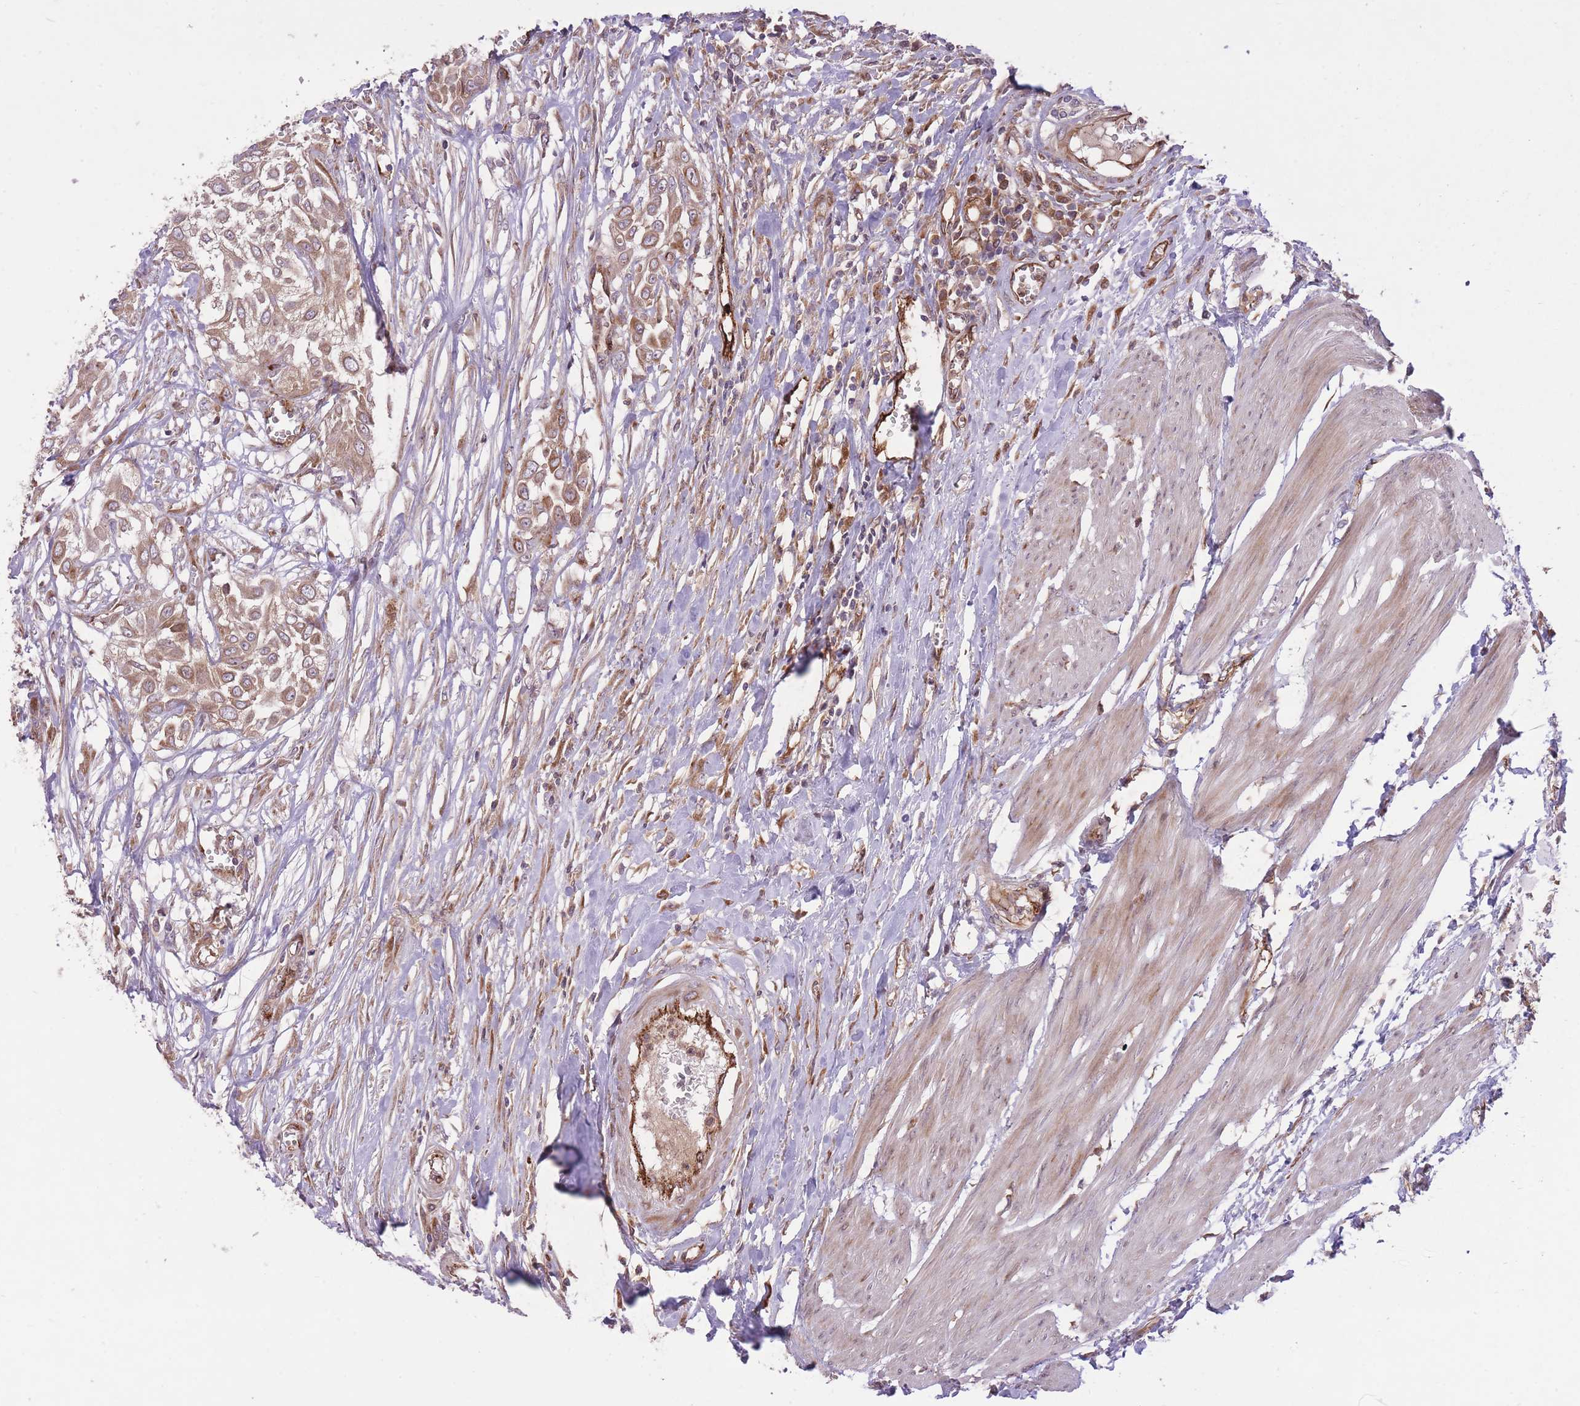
{"staining": {"intensity": "weak", "quantity": ">75%", "location": "cytoplasmic/membranous"}, "tissue": "urothelial cancer", "cell_type": "Tumor cells", "image_type": "cancer", "snomed": [{"axis": "morphology", "description": "Urothelial carcinoma, High grade"}, {"axis": "topography", "description": "Urinary bladder"}], "caption": "The micrograph shows staining of urothelial cancer, revealing weak cytoplasmic/membranous protein staining (brown color) within tumor cells. The protein of interest is shown in brown color, while the nuclei are stained blue.", "gene": "CISH", "patient": {"sex": "male", "age": 57}}